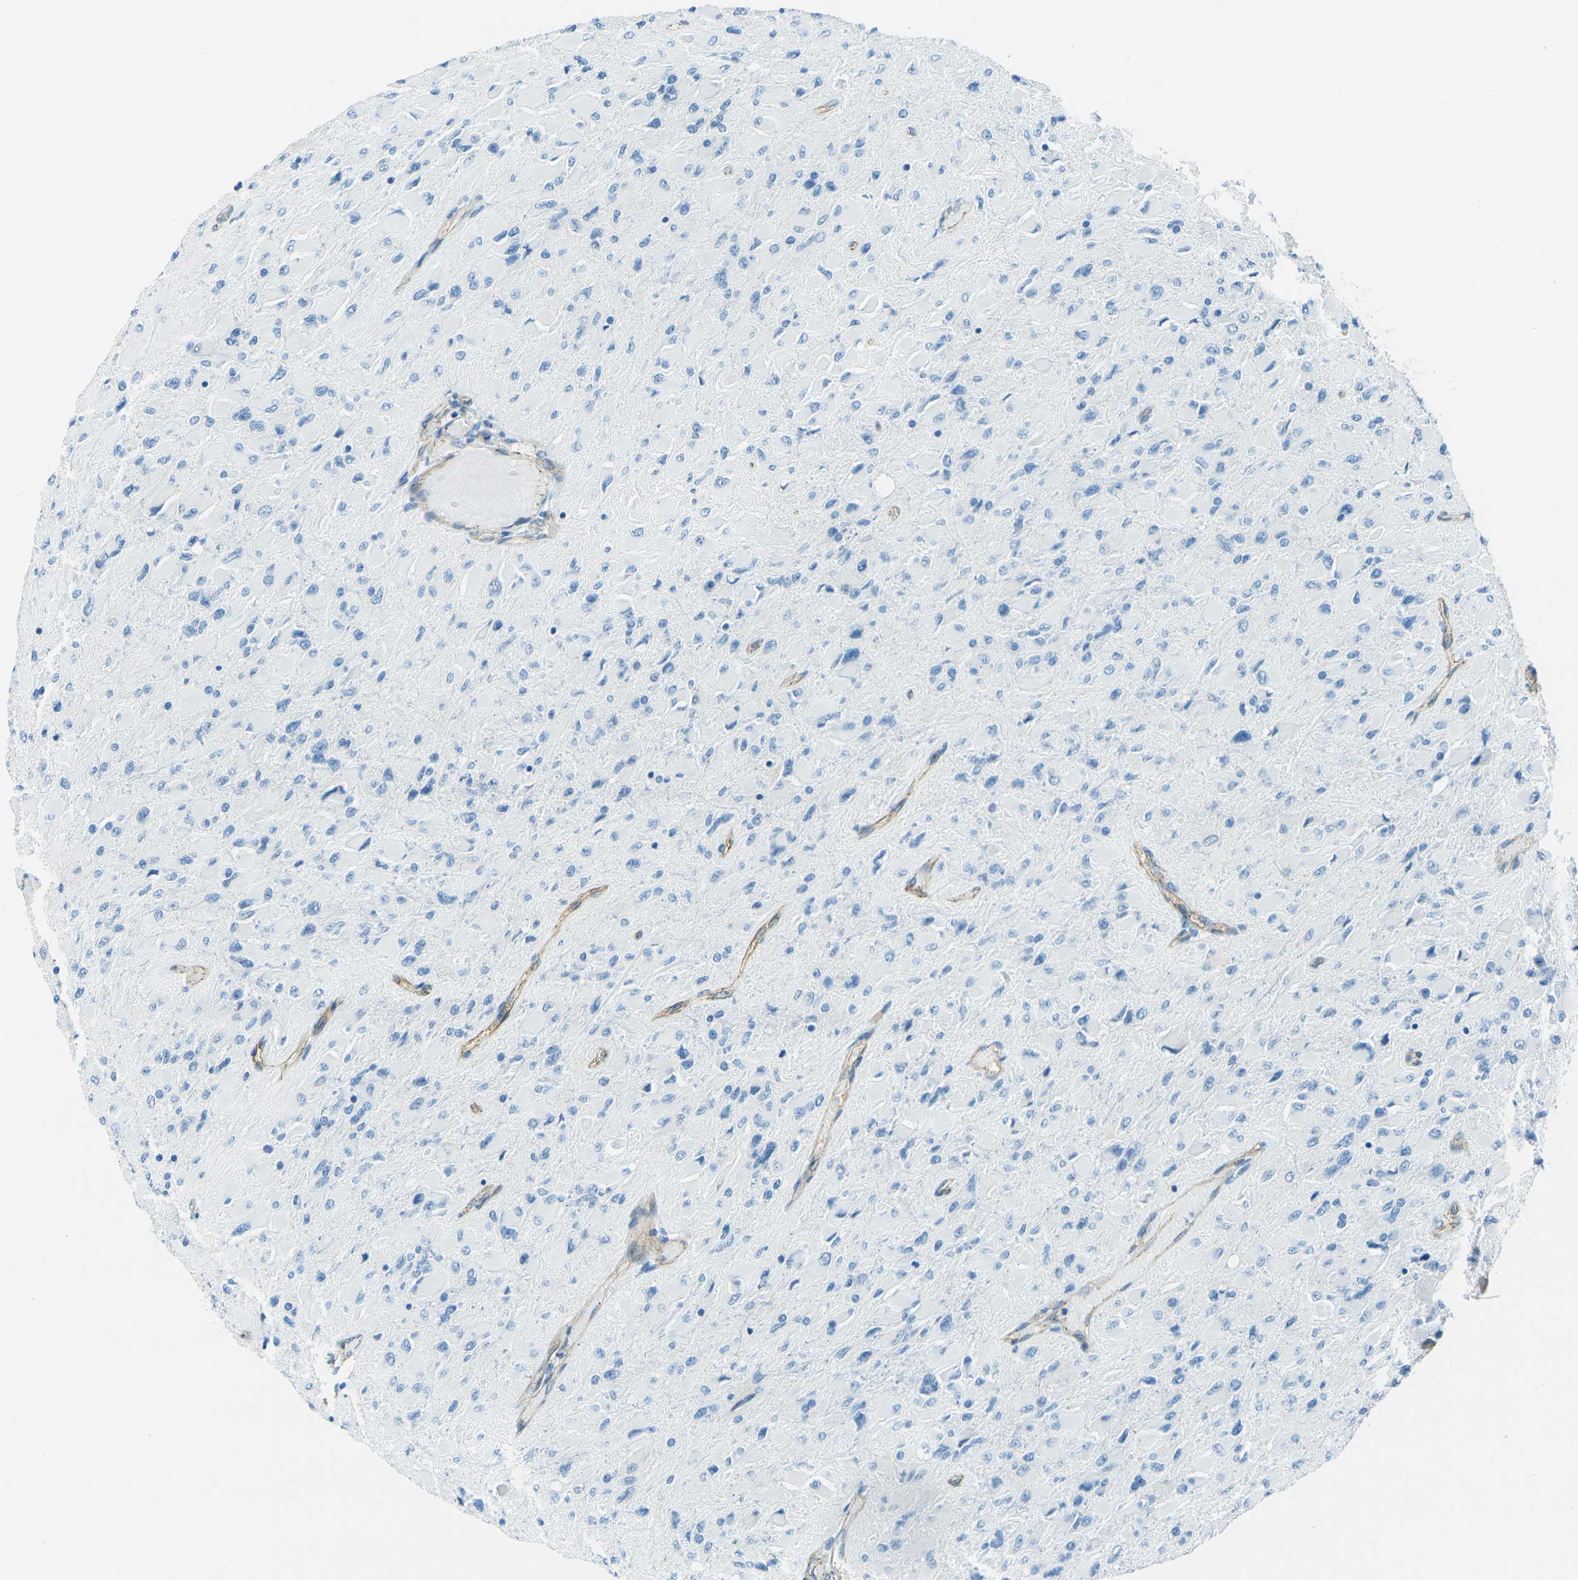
{"staining": {"intensity": "negative", "quantity": "none", "location": "none"}, "tissue": "glioma", "cell_type": "Tumor cells", "image_type": "cancer", "snomed": [{"axis": "morphology", "description": "Glioma, malignant, High grade"}, {"axis": "topography", "description": "Cerebral cortex"}], "caption": "This micrograph is of glioma stained with immunohistochemistry (IHC) to label a protein in brown with the nuclei are counter-stained blue. There is no positivity in tumor cells.", "gene": "OCLN", "patient": {"sex": "female", "age": 36}}